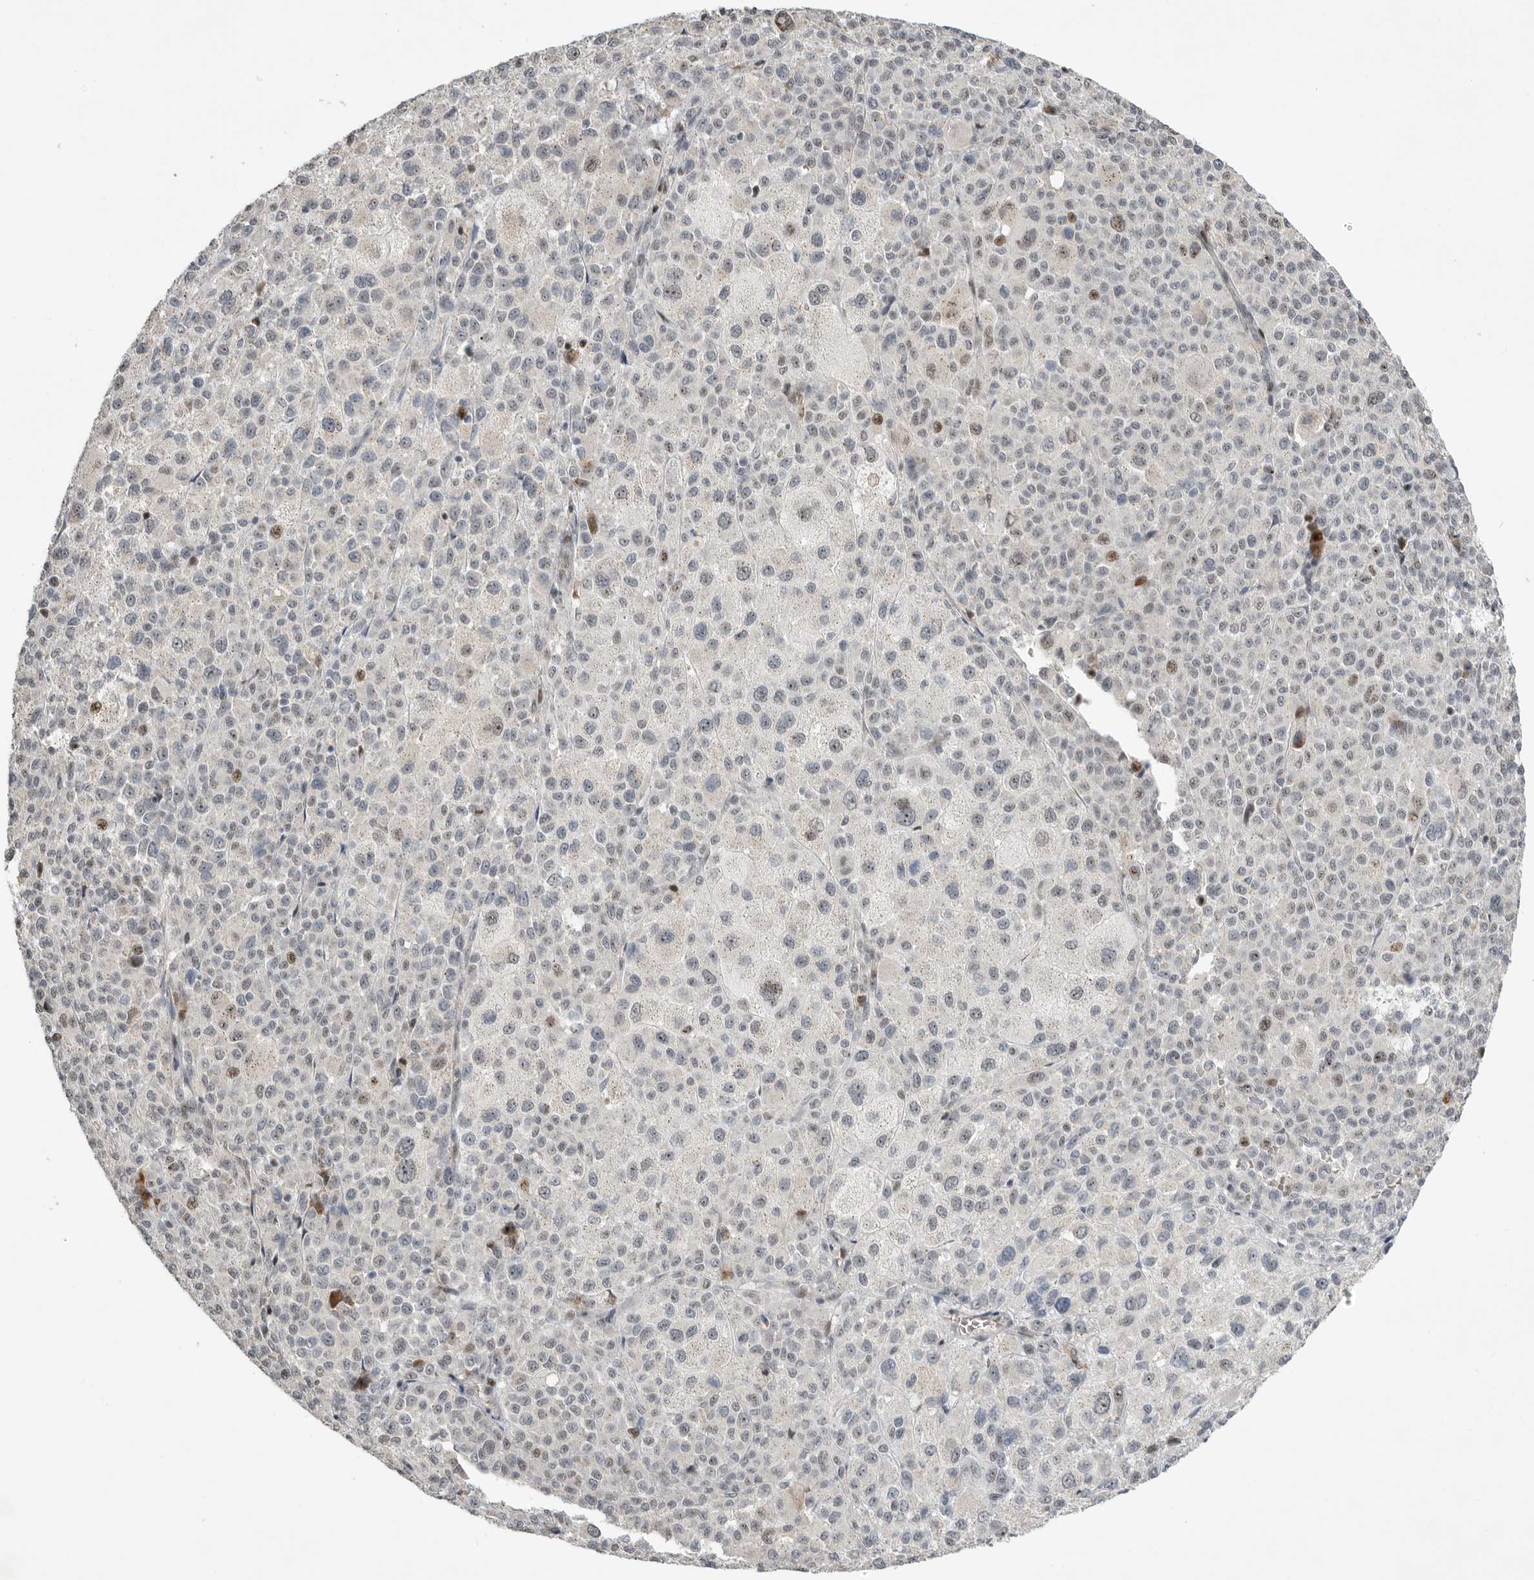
{"staining": {"intensity": "moderate", "quantity": "<25%", "location": "nuclear"}, "tissue": "melanoma", "cell_type": "Tumor cells", "image_type": "cancer", "snomed": [{"axis": "morphology", "description": "Malignant melanoma, Metastatic site"}, {"axis": "topography", "description": "Skin"}], "caption": "Melanoma stained with immunohistochemistry shows moderate nuclear positivity in about <25% of tumor cells.", "gene": "PCMTD1", "patient": {"sex": "female", "age": 74}}